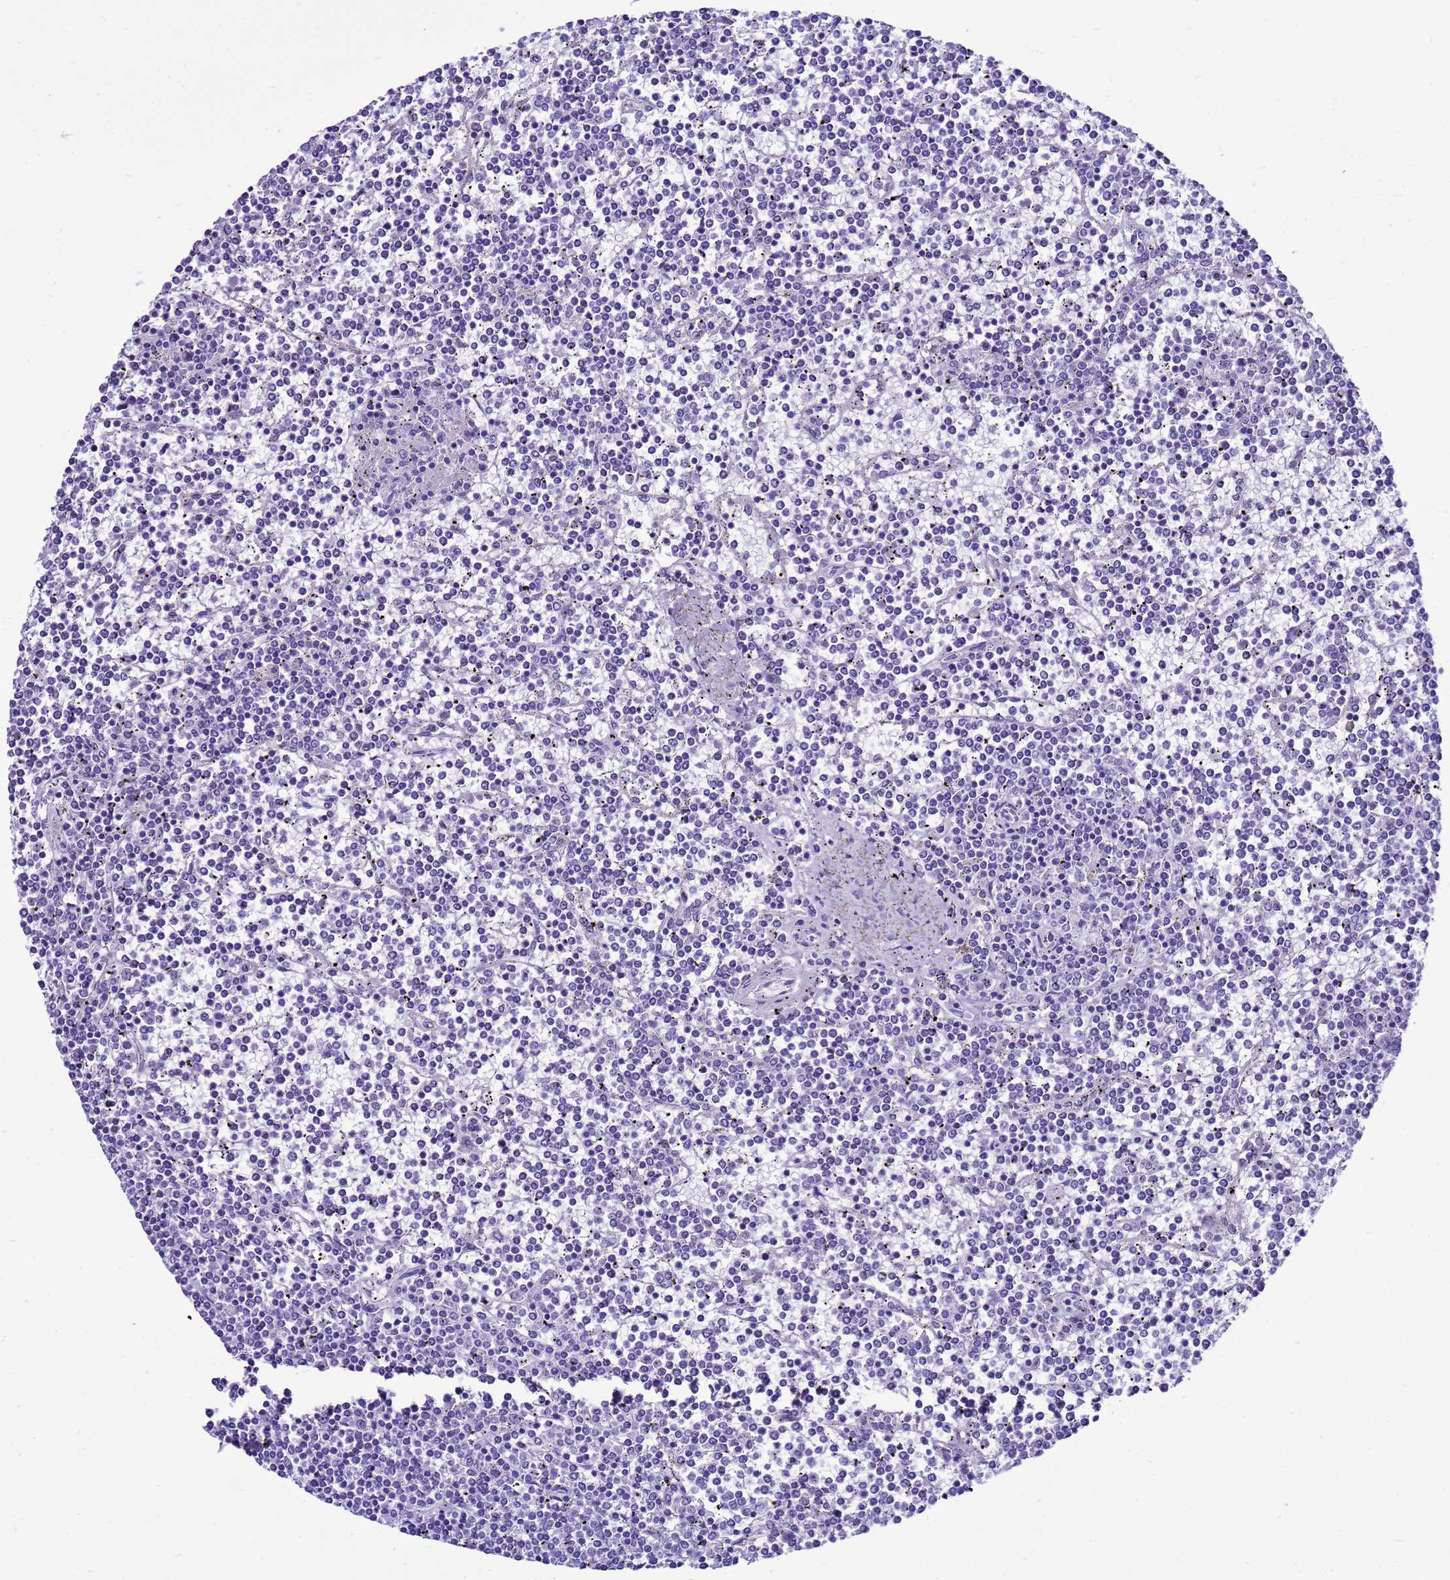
{"staining": {"intensity": "negative", "quantity": "none", "location": "none"}, "tissue": "lymphoma", "cell_type": "Tumor cells", "image_type": "cancer", "snomed": [{"axis": "morphology", "description": "Malignant lymphoma, non-Hodgkin's type, Low grade"}, {"axis": "topography", "description": "Spleen"}], "caption": "This is an immunohistochemistry (IHC) micrograph of low-grade malignant lymphoma, non-Hodgkin's type. There is no positivity in tumor cells.", "gene": "BEST2", "patient": {"sex": "female", "age": 19}}